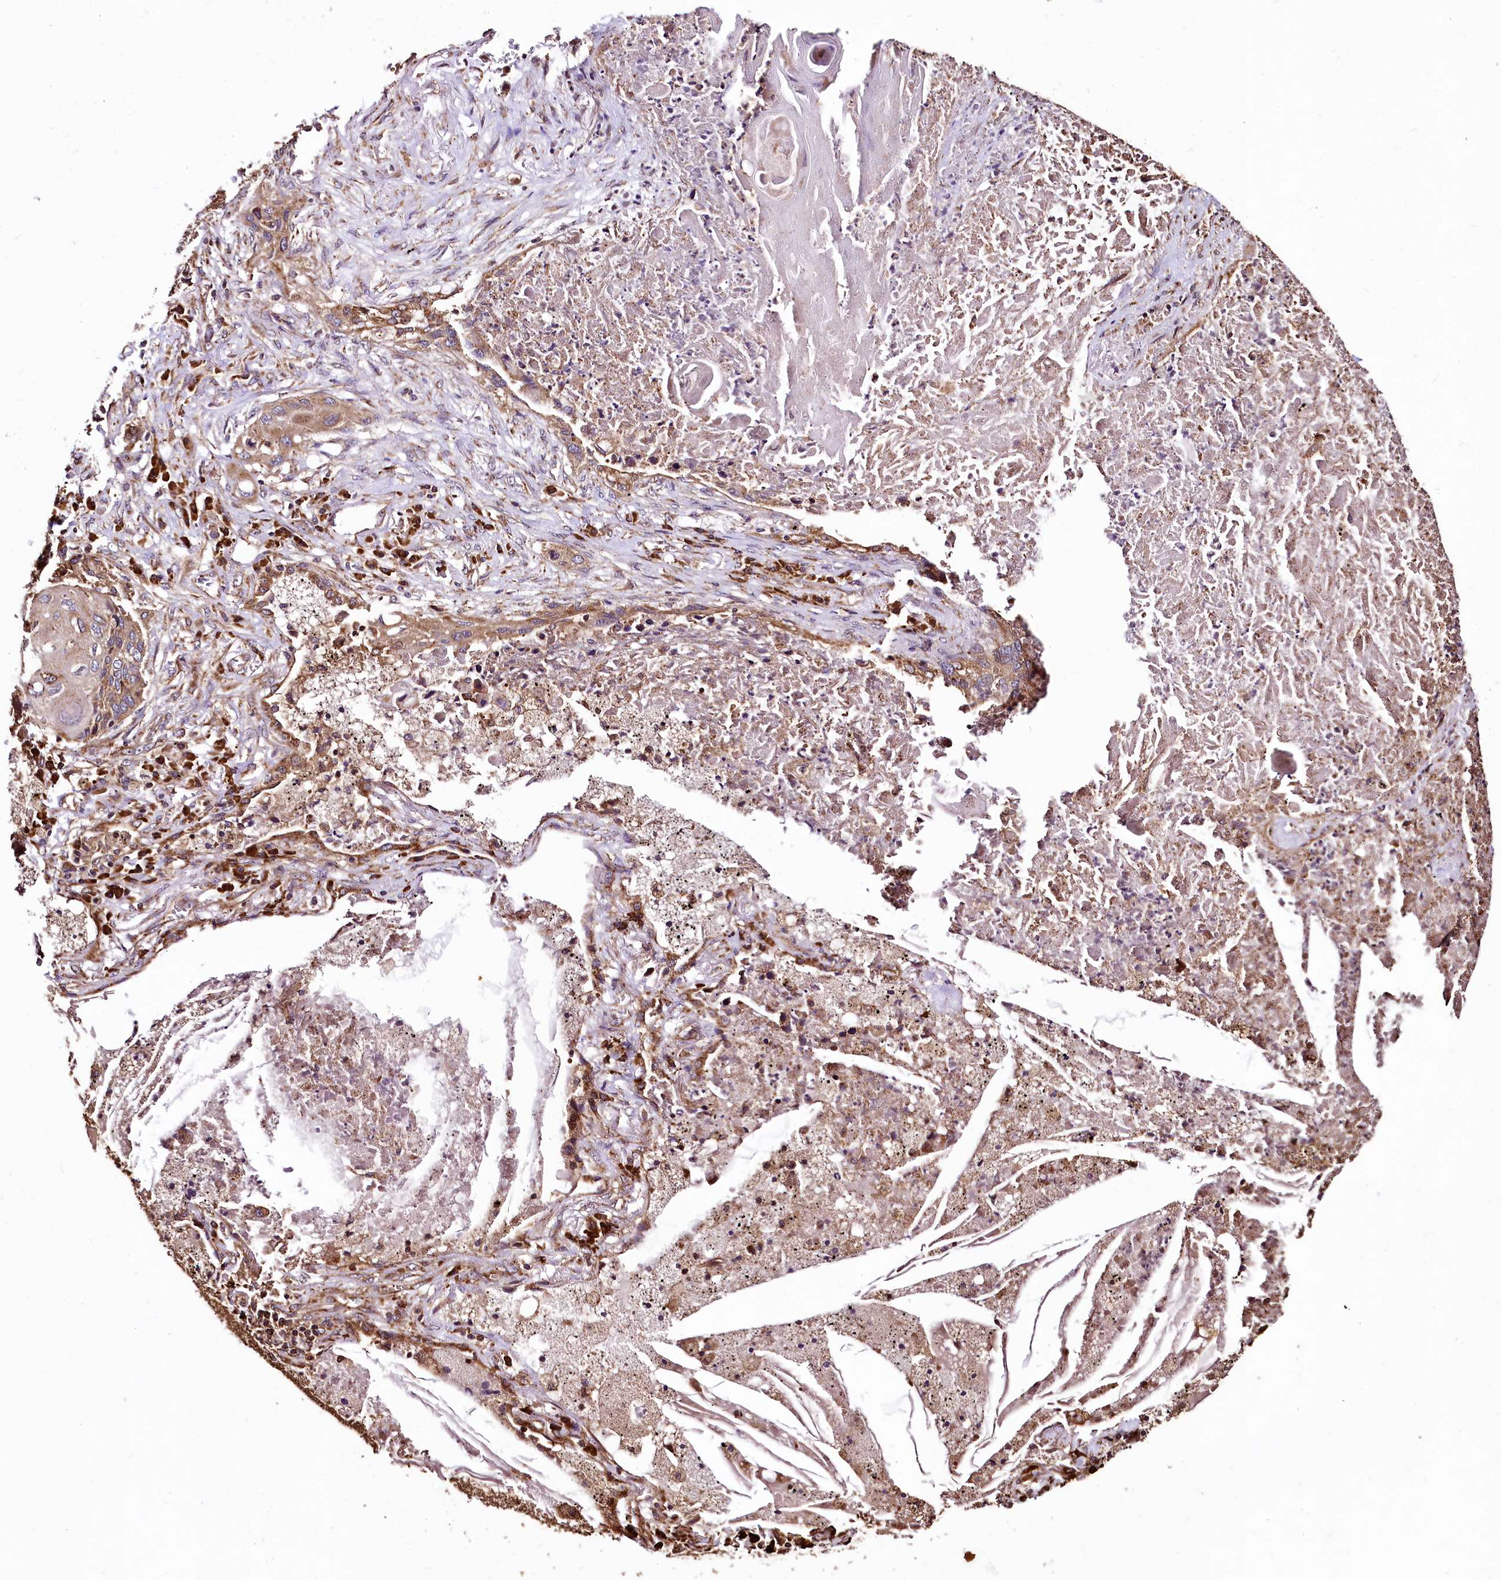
{"staining": {"intensity": "moderate", "quantity": ">75%", "location": "cytoplasmic/membranous"}, "tissue": "lung cancer", "cell_type": "Tumor cells", "image_type": "cancer", "snomed": [{"axis": "morphology", "description": "Squamous cell carcinoma, NOS"}, {"axis": "topography", "description": "Lung"}], "caption": "Squamous cell carcinoma (lung) stained with a protein marker exhibits moderate staining in tumor cells.", "gene": "LRSAM1", "patient": {"sex": "female", "age": 63}}